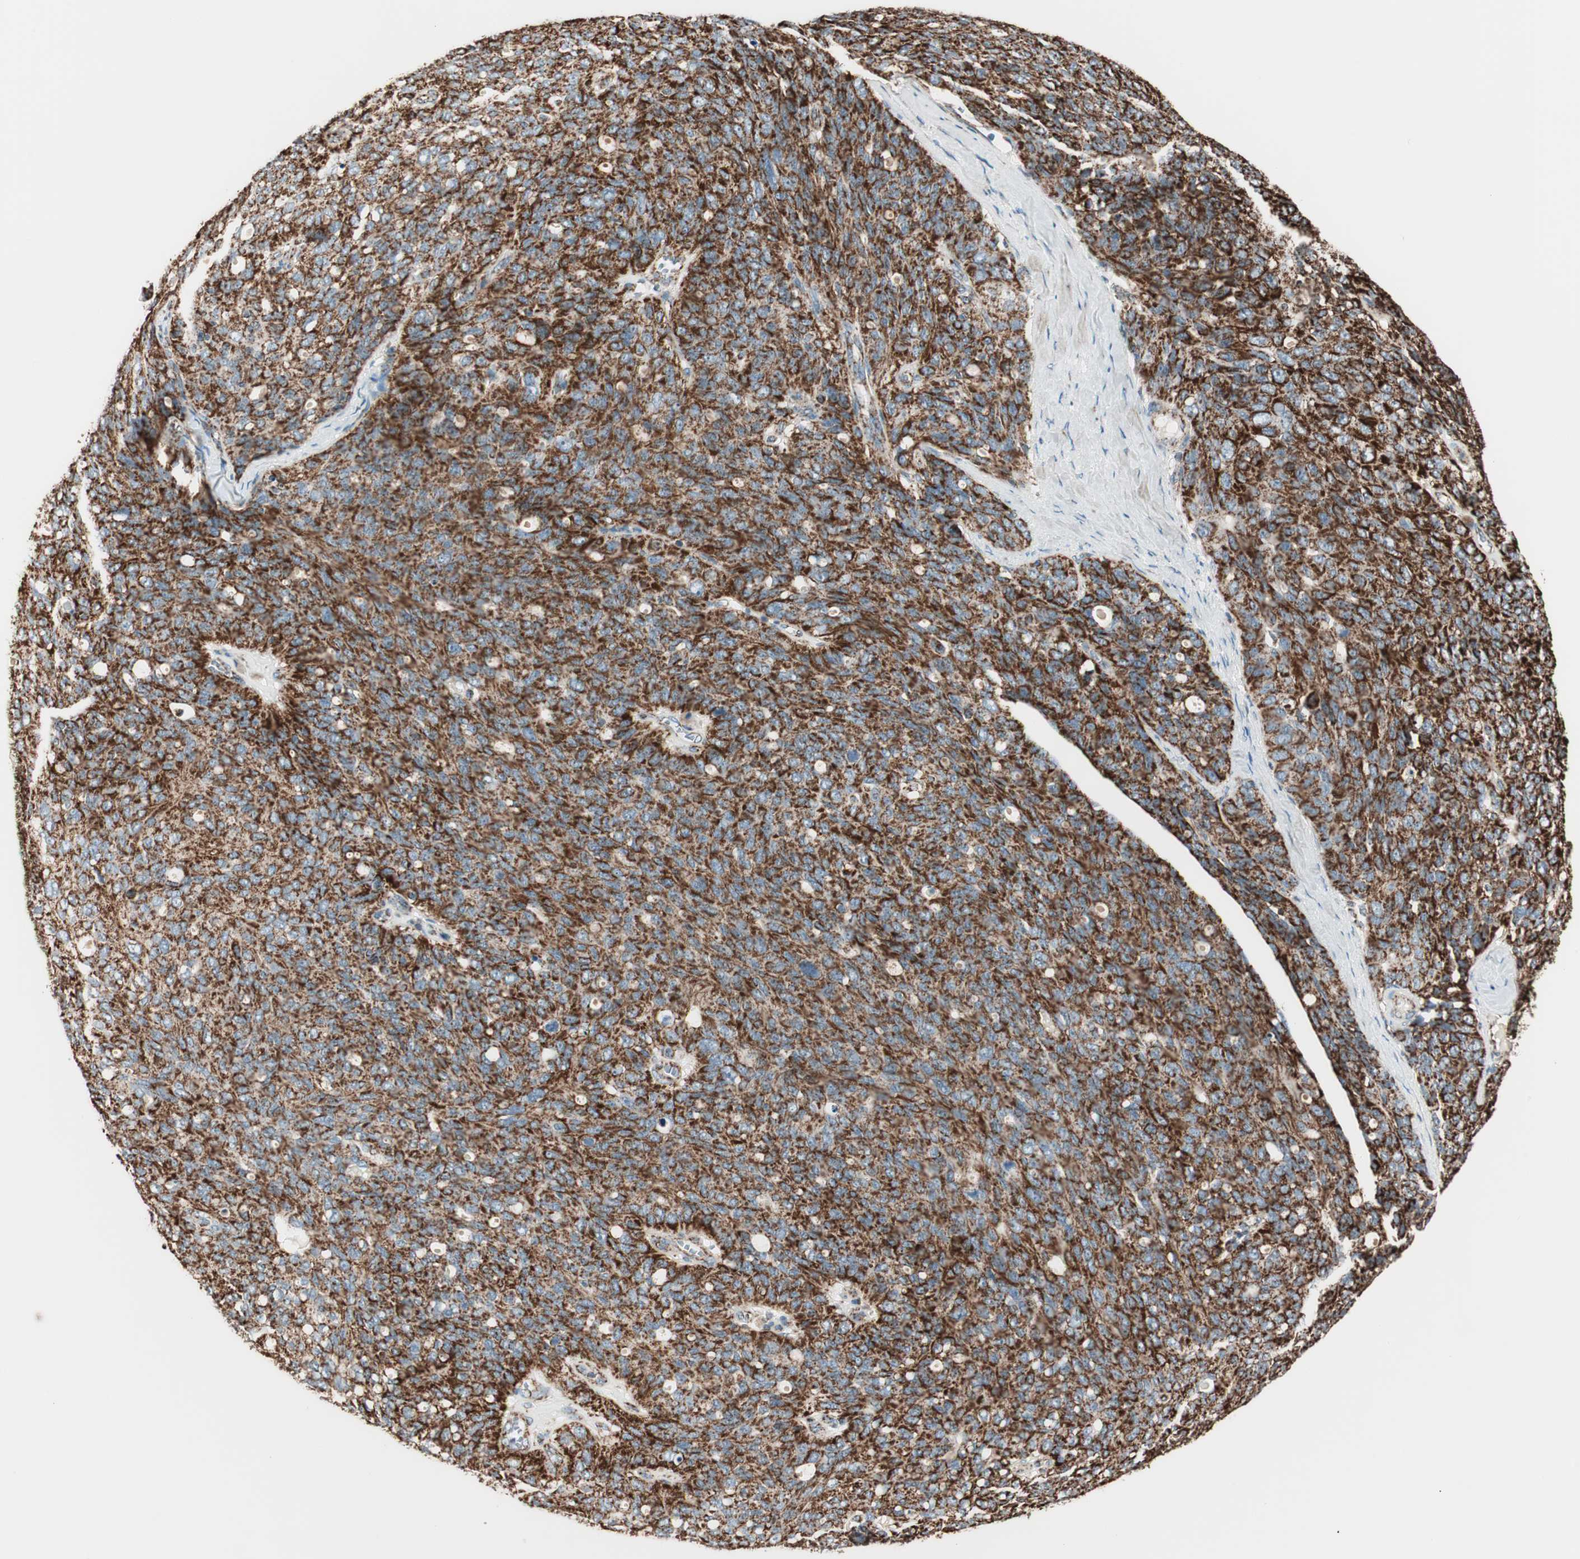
{"staining": {"intensity": "strong", "quantity": ">75%", "location": "cytoplasmic/membranous"}, "tissue": "ovarian cancer", "cell_type": "Tumor cells", "image_type": "cancer", "snomed": [{"axis": "morphology", "description": "Carcinoma, endometroid"}, {"axis": "topography", "description": "Ovary"}], "caption": "Ovarian cancer (endometroid carcinoma) tissue reveals strong cytoplasmic/membranous positivity in about >75% of tumor cells, visualized by immunohistochemistry.", "gene": "TOMM22", "patient": {"sex": "female", "age": 60}}